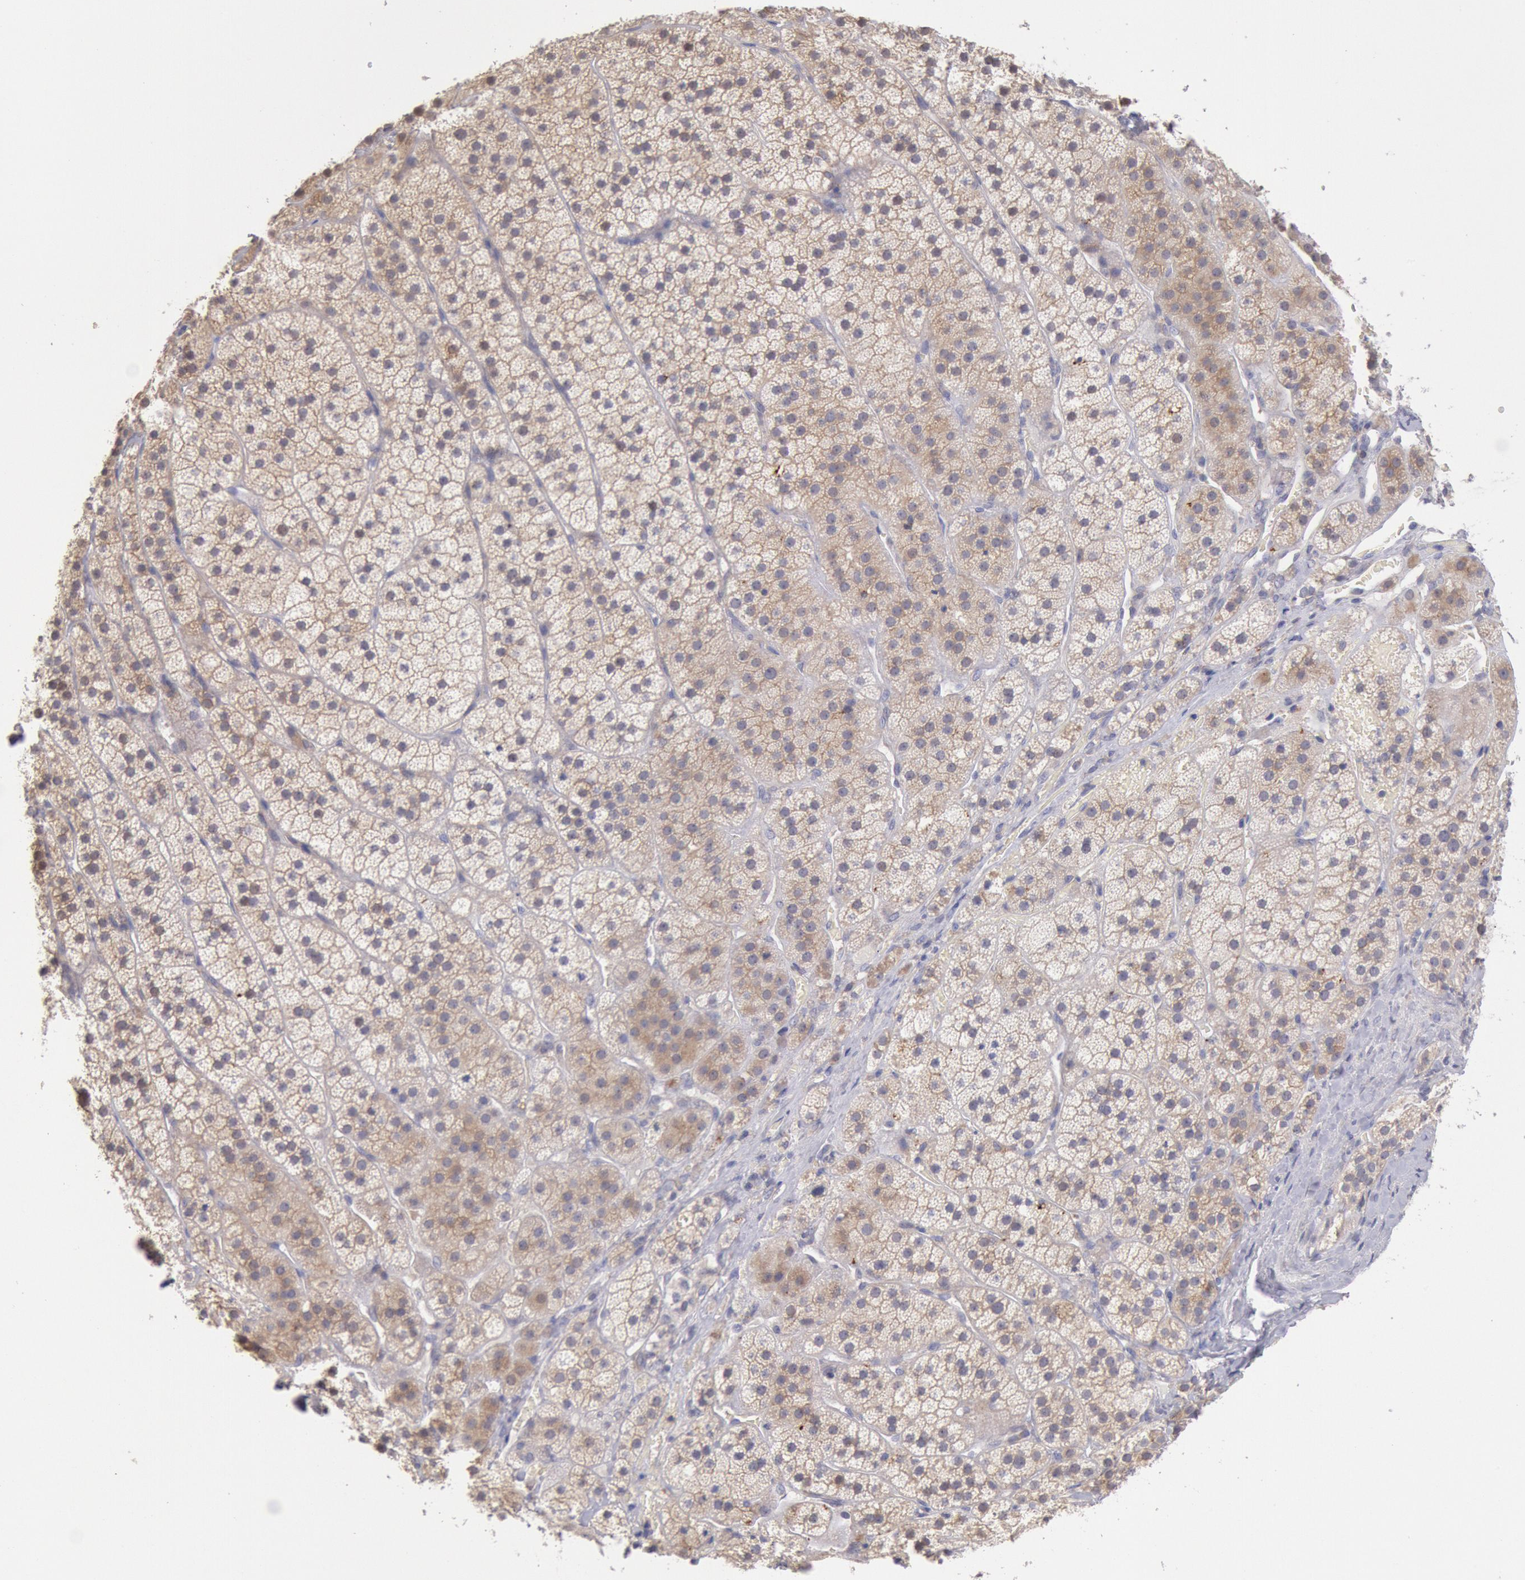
{"staining": {"intensity": "weak", "quantity": ">75%", "location": "cytoplasmic/membranous"}, "tissue": "adrenal gland", "cell_type": "Glandular cells", "image_type": "normal", "snomed": [{"axis": "morphology", "description": "Normal tissue, NOS"}, {"axis": "topography", "description": "Adrenal gland"}], "caption": "DAB immunohistochemical staining of unremarkable human adrenal gland demonstrates weak cytoplasmic/membranous protein expression in about >75% of glandular cells.", "gene": "GAL3ST1", "patient": {"sex": "female", "age": 44}}